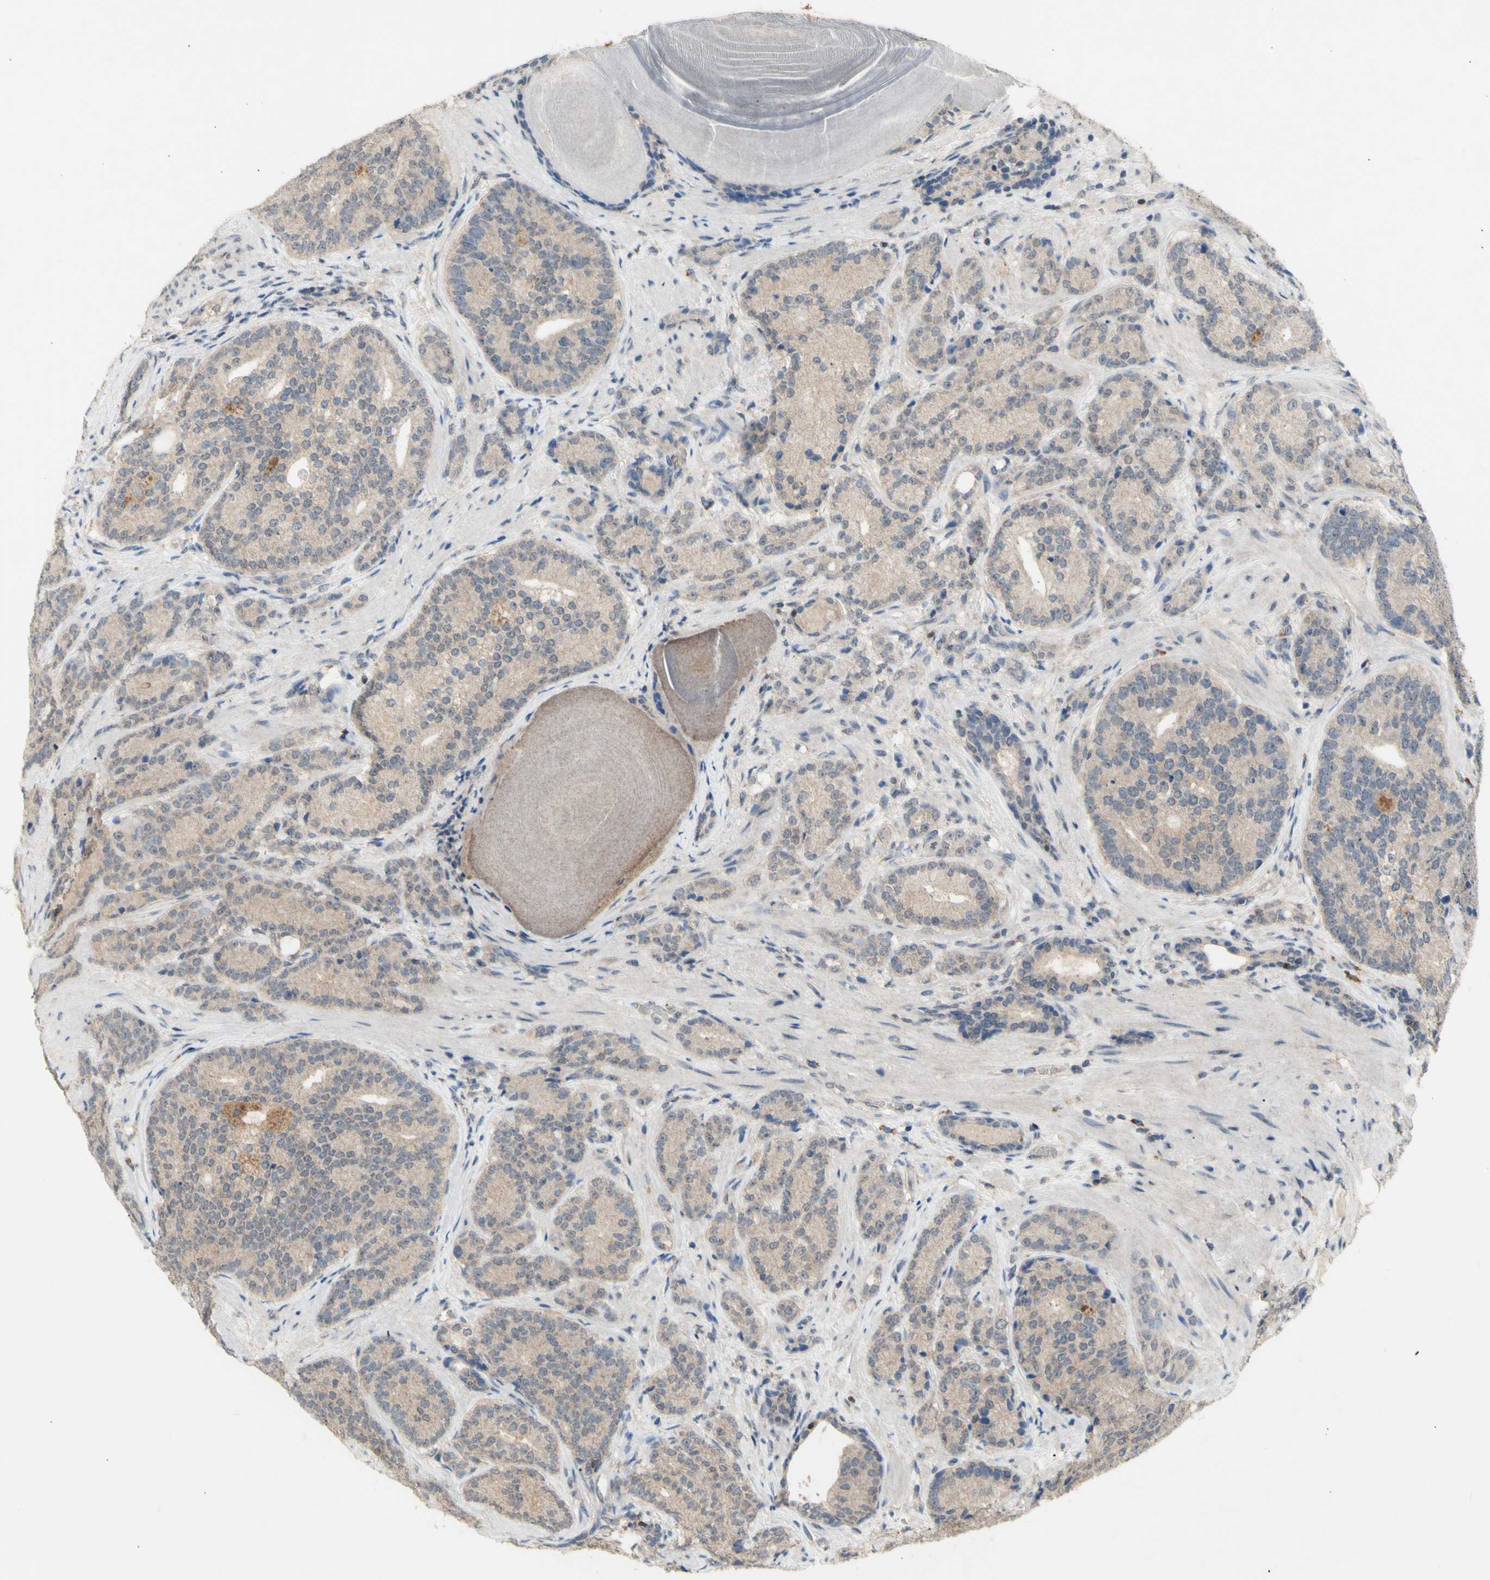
{"staining": {"intensity": "weak", "quantity": ">75%", "location": "cytoplasmic/membranous"}, "tissue": "prostate cancer", "cell_type": "Tumor cells", "image_type": "cancer", "snomed": [{"axis": "morphology", "description": "Adenocarcinoma, High grade"}, {"axis": "topography", "description": "Prostate"}], "caption": "The micrograph shows staining of prostate cancer, revealing weak cytoplasmic/membranous protein positivity (brown color) within tumor cells.", "gene": "NLRP1", "patient": {"sex": "male", "age": 61}}